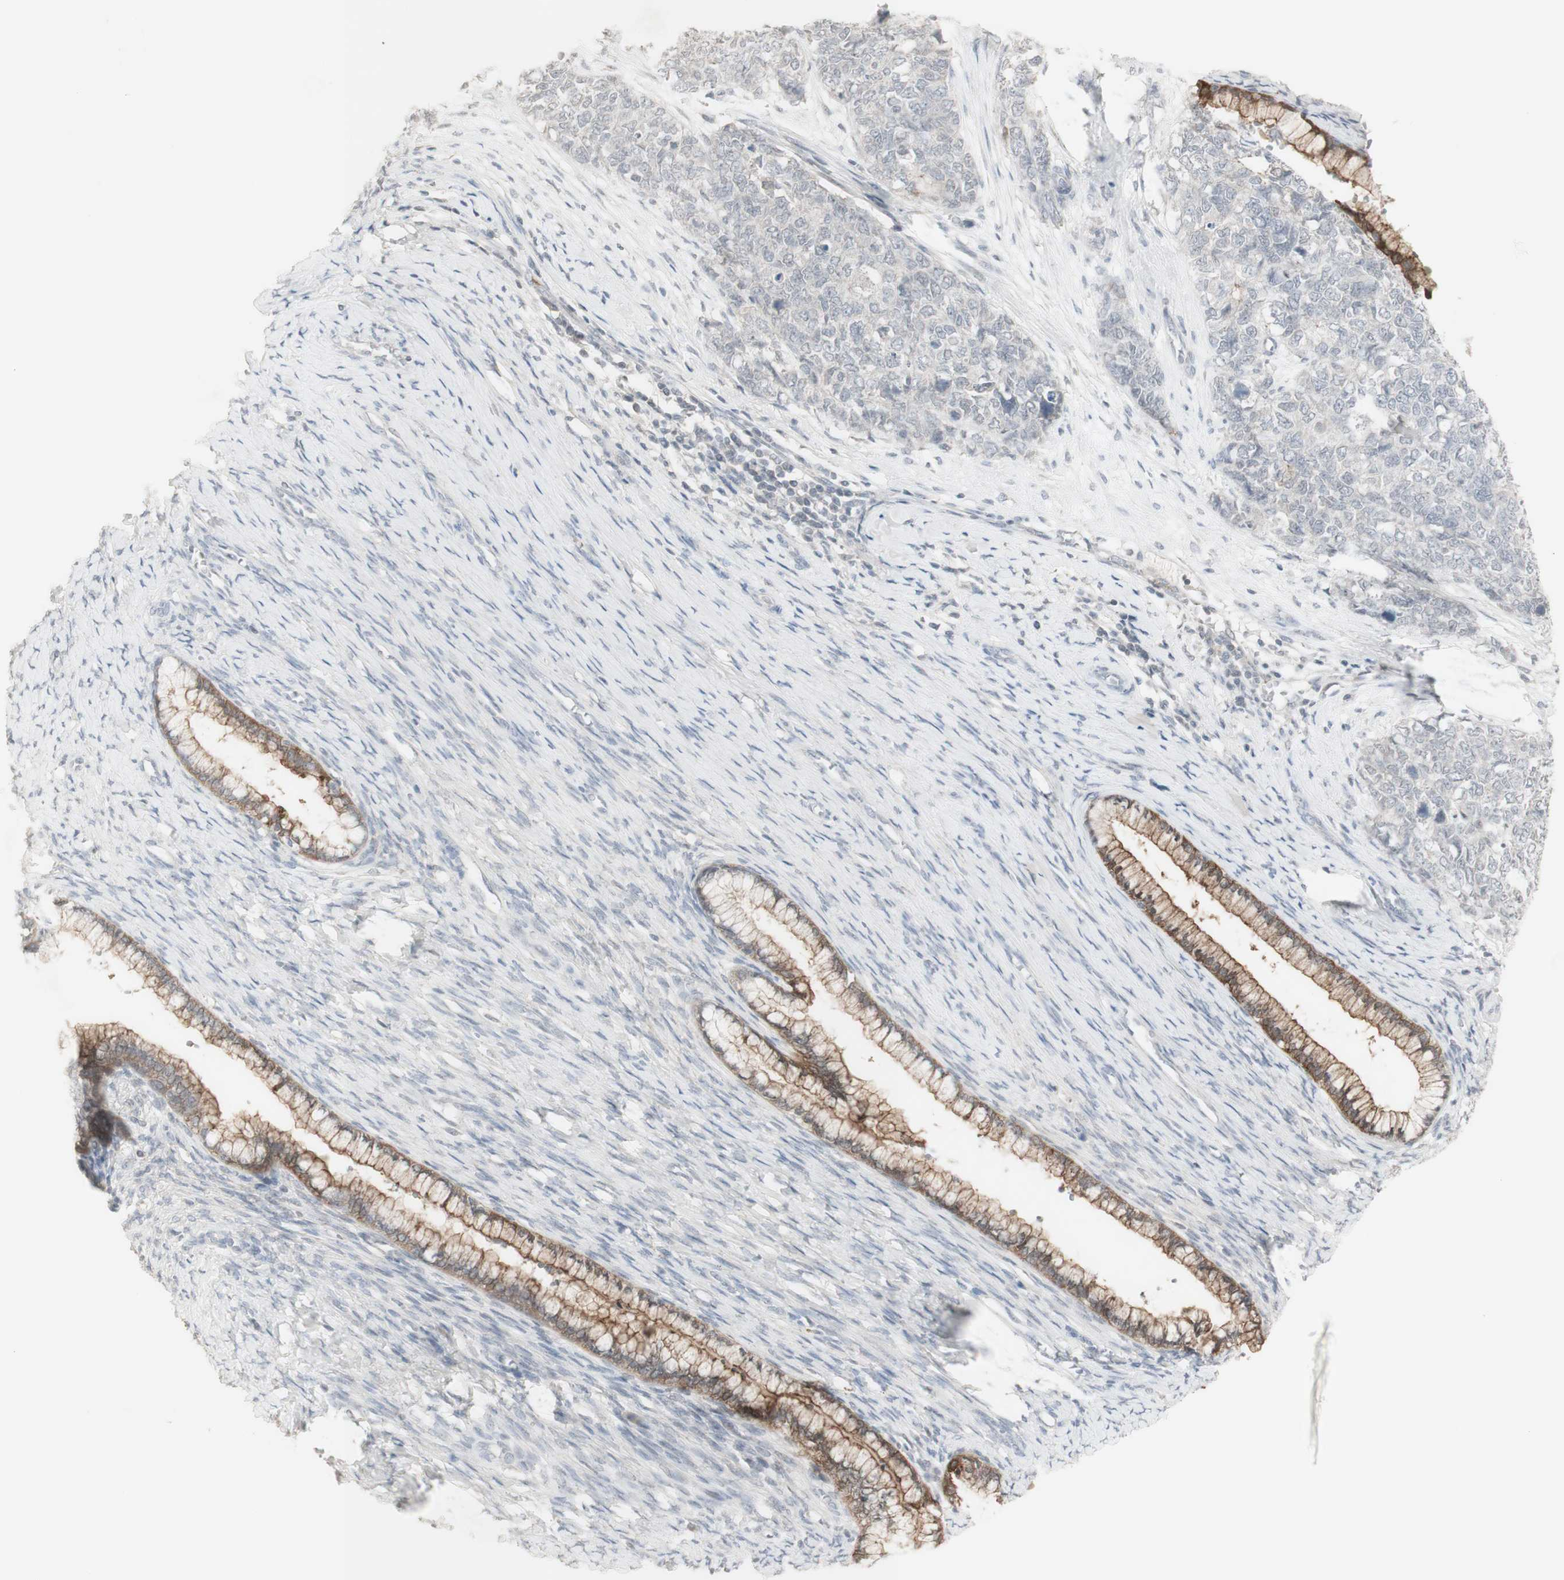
{"staining": {"intensity": "moderate", "quantity": "<25%", "location": "cytoplasmic/membranous"}, "tissue": "cervical cancer", "cell_type": "Tumor cells", "image_type": "cancer", "snomed": [{"axis": "morphology", "description": "Squamous cell carcinoma, NOS"}, {"axis": "topography", "description": "Cervix"}], "caption": "Cervical cancer (squamous cell carcinoma) stained with immunohistochemistry reveals moderate cytoplasmic/membranous expression in approximately <25% of tumor cells.", "gene": "C1orf116", "patient": {"sex": "female", "age": 63}}